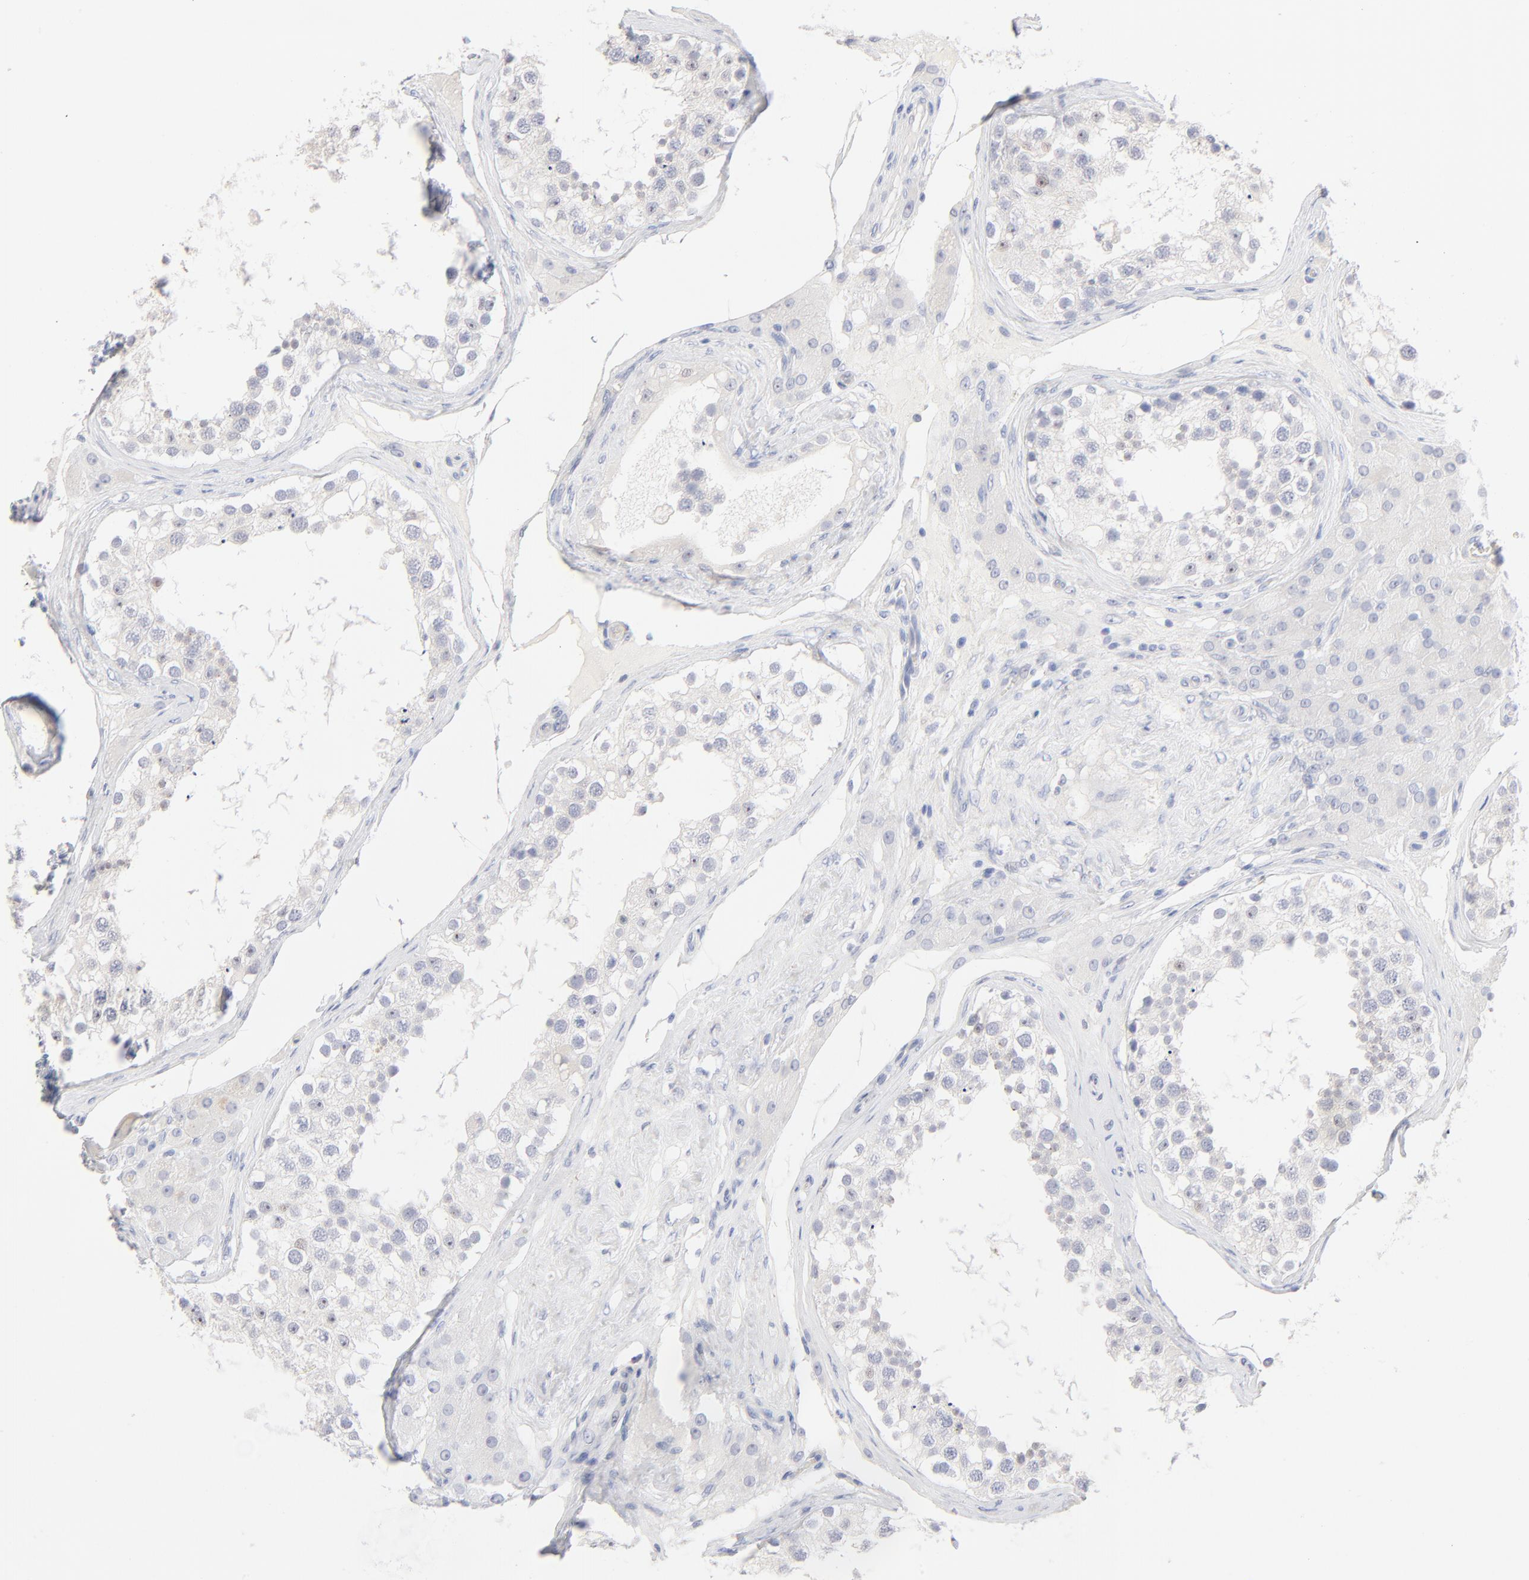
{"staining": {"intensity": "weak", "quantity": "<25%", "location": "nuclear"}, "tissue": "testis", "cell_type": "Cells in seminiferous ducts", "image_type": "normal", "snomed": [{"axis": "morphology", "description": "Normal tissue, NOS"}, {"axis": "topography", "description": "Testis"}], "caption": "This is a micrograph of immunohistochemistry (IHC) staining of unremarkable testis, which shows no staining in cells in seminiferous ducts.", "gene": "ONECUT1", "patient": {"sex": "male", "age": 68}}